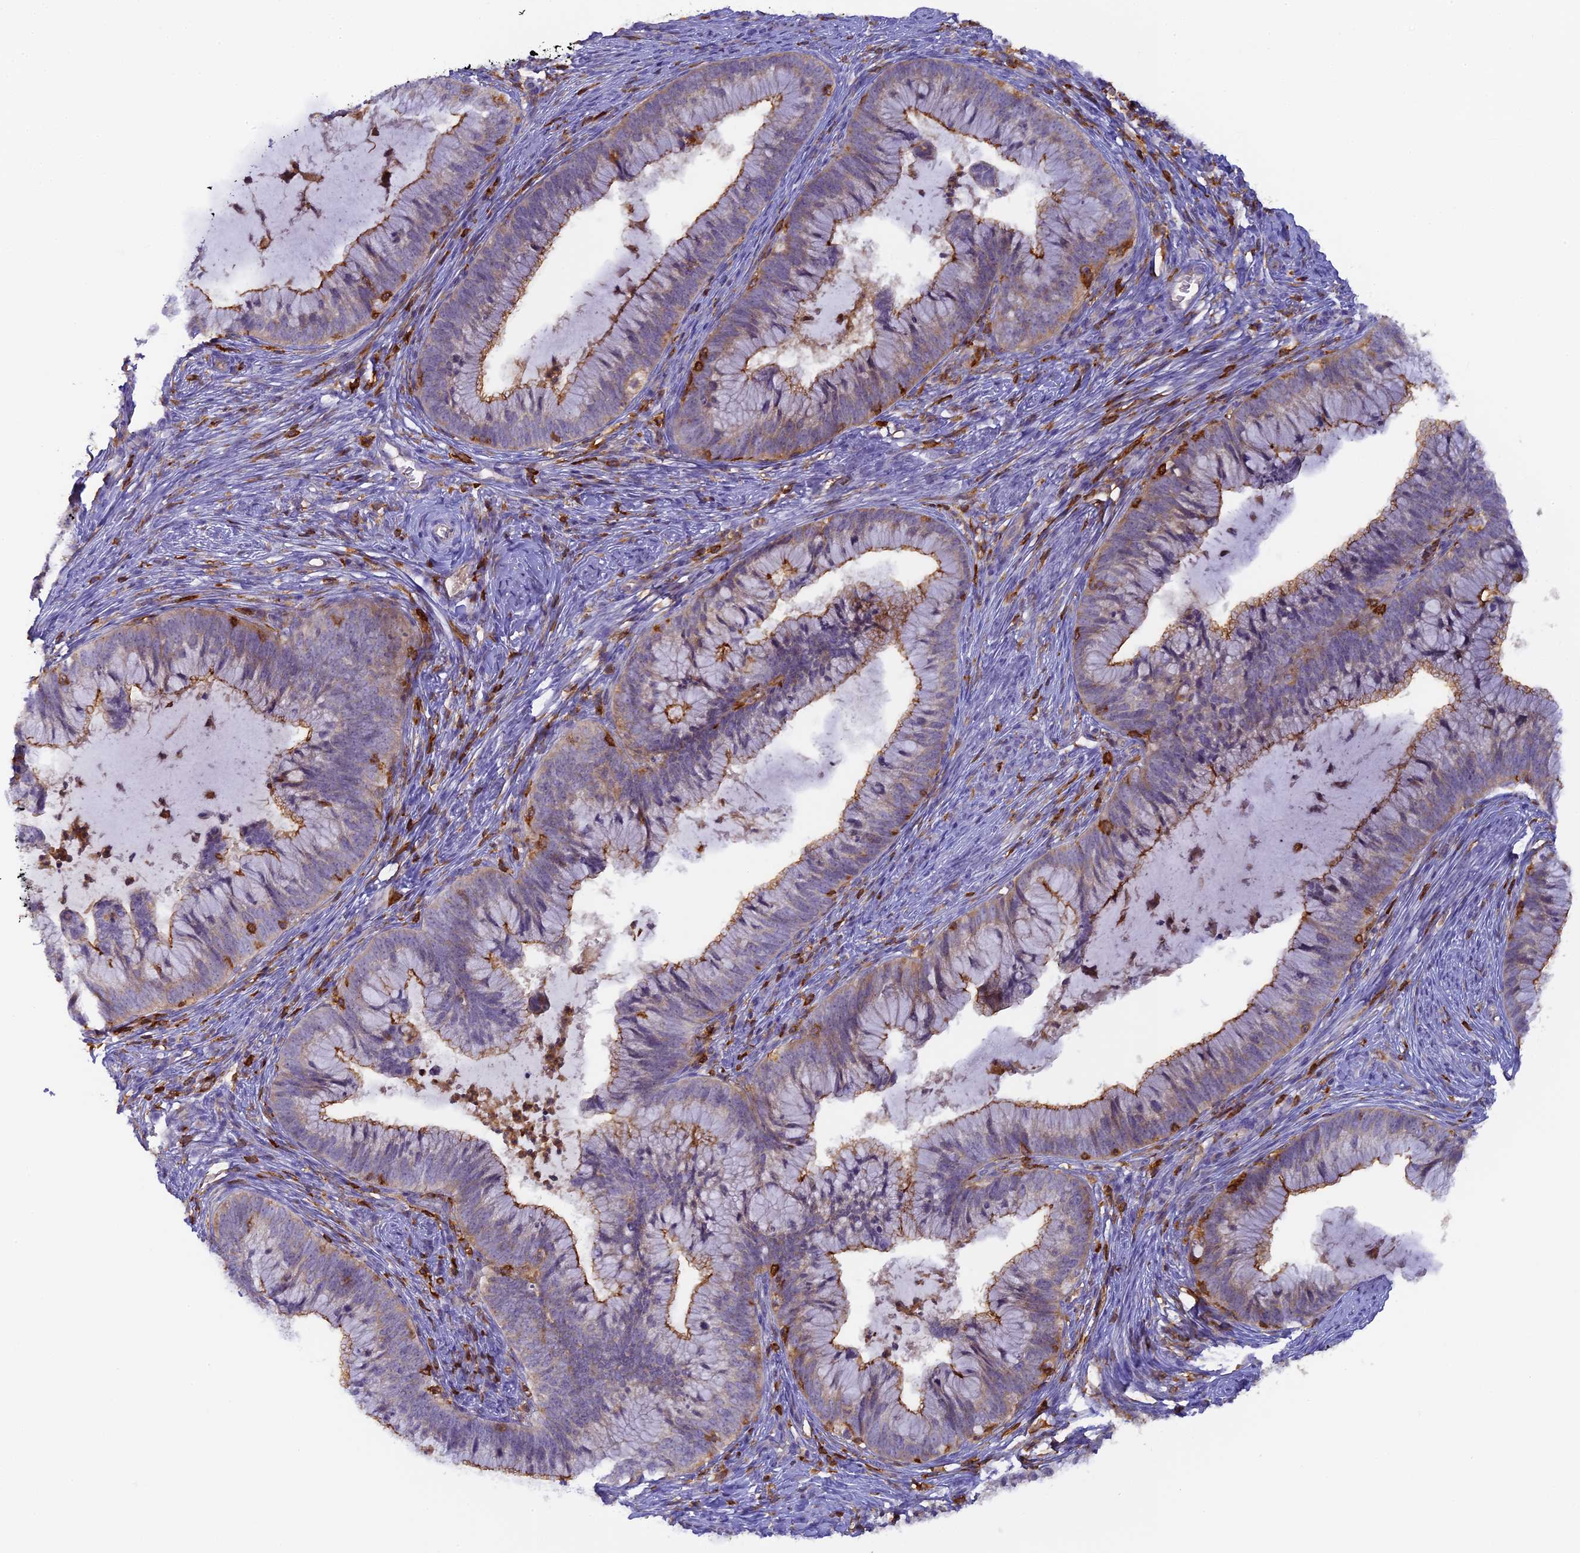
{"staining": {"intensity": "moderate", "quantity": "25%-75%", "location": "cytoplasmic/membranous"}, "tissue": "cervical cancer", "cell_type": "Tumor cells", "image_type": "cancer", "snomed": [{"axis": "morphology", "description": "Adenocarcinoma, NOS"}, {"axis": "topography", "description": "Cervix"}], "caption": "A brown stain highlights moderate cytoplasmic/membranous expression of a protein in cervical cancer (adenocarcinoma) tumor cells.", "gene": "FYB1", "patient": {"sex": "female", "age": 36}}